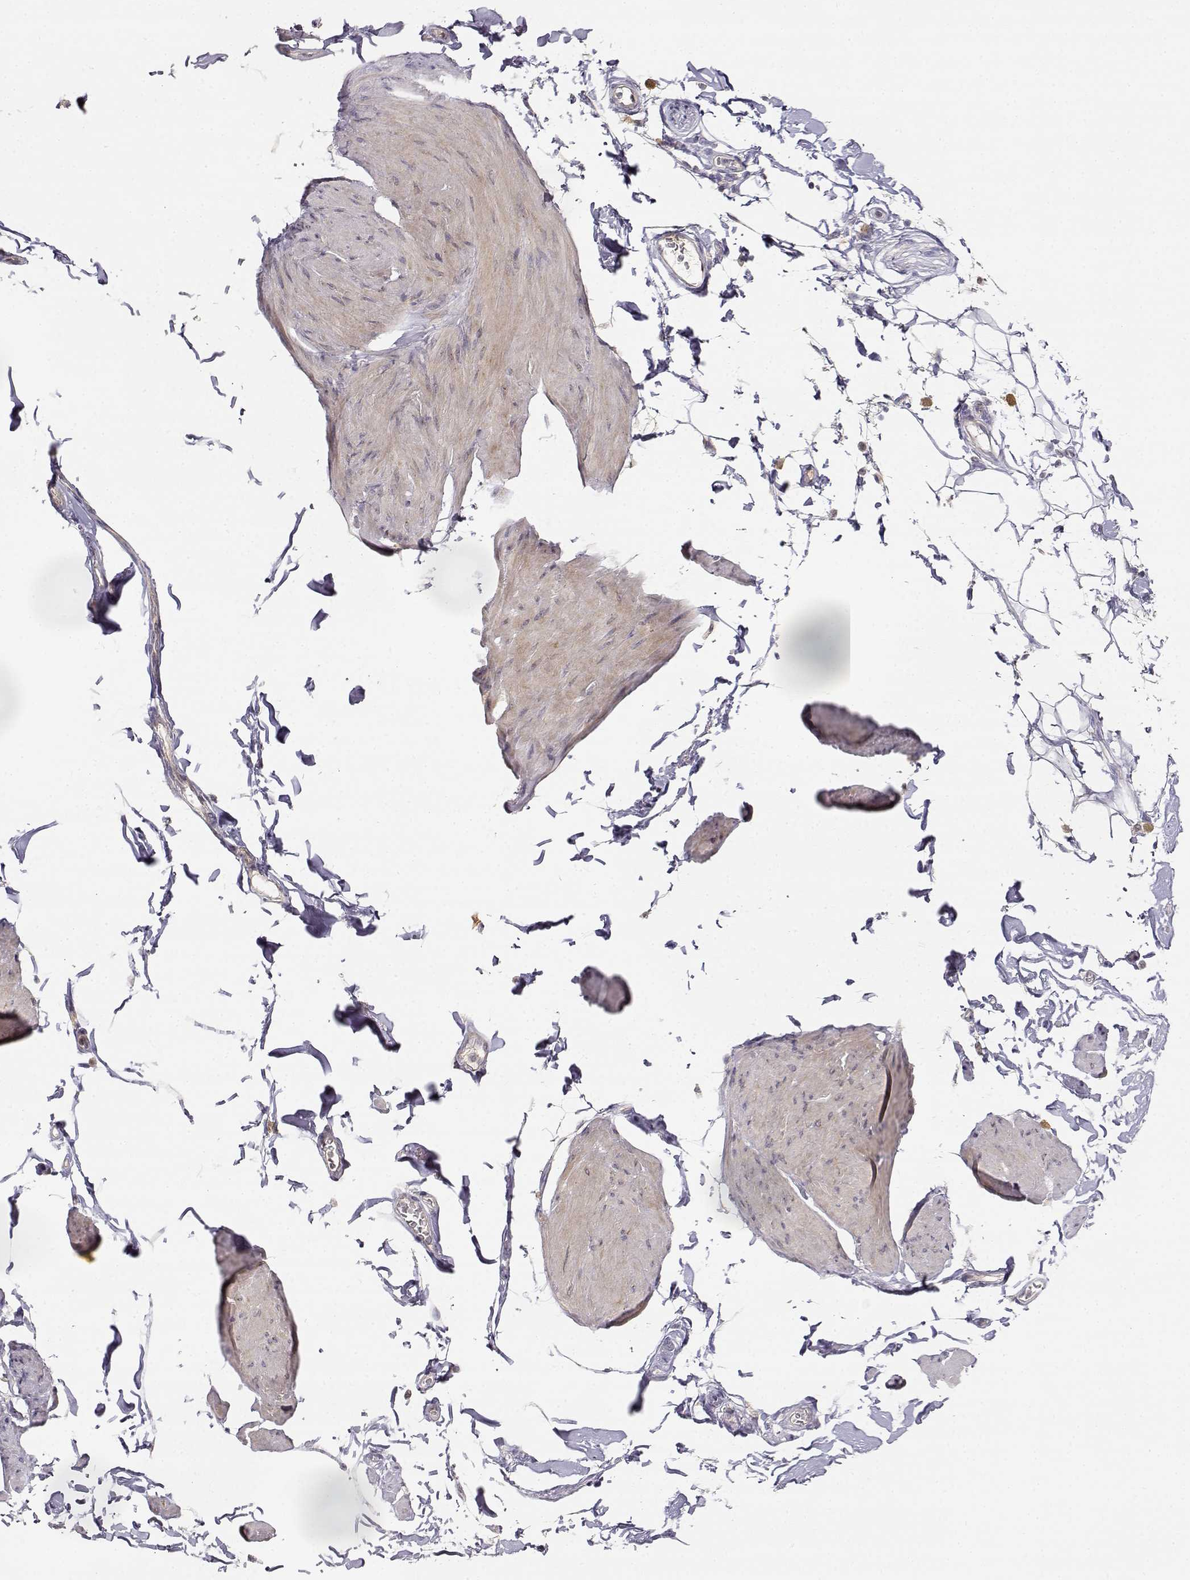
{"staining": {"intensity": "weak", "quantity": "<25%", "location": "cytoplasmic/membranous"}, "tissue": "smooth muscle", "cell_type": "Smooth muscle cells", "image_type": "normal", "snomed": [{"axis": "morphology", "description": "Normal tissue, NOS"}, {"axis": "topography", "description": "Adipose tissue"}, {"axis": "topography", "description": "Smooth muscle"}, {"axis": "topography", "description": "Peripheral nerve tissue"}], "caption": "Smooth muscle was stained to show a protein in brown. There is no significant positivity in smooth muscle cells. Brightfield microscopy of immunohistochemistry (IHC) stained with DAB (brown) and hematoxylin (blue), captured at high magnification.", "gene": "EAF2", "patient": {"sex": "male", "age": 83}}